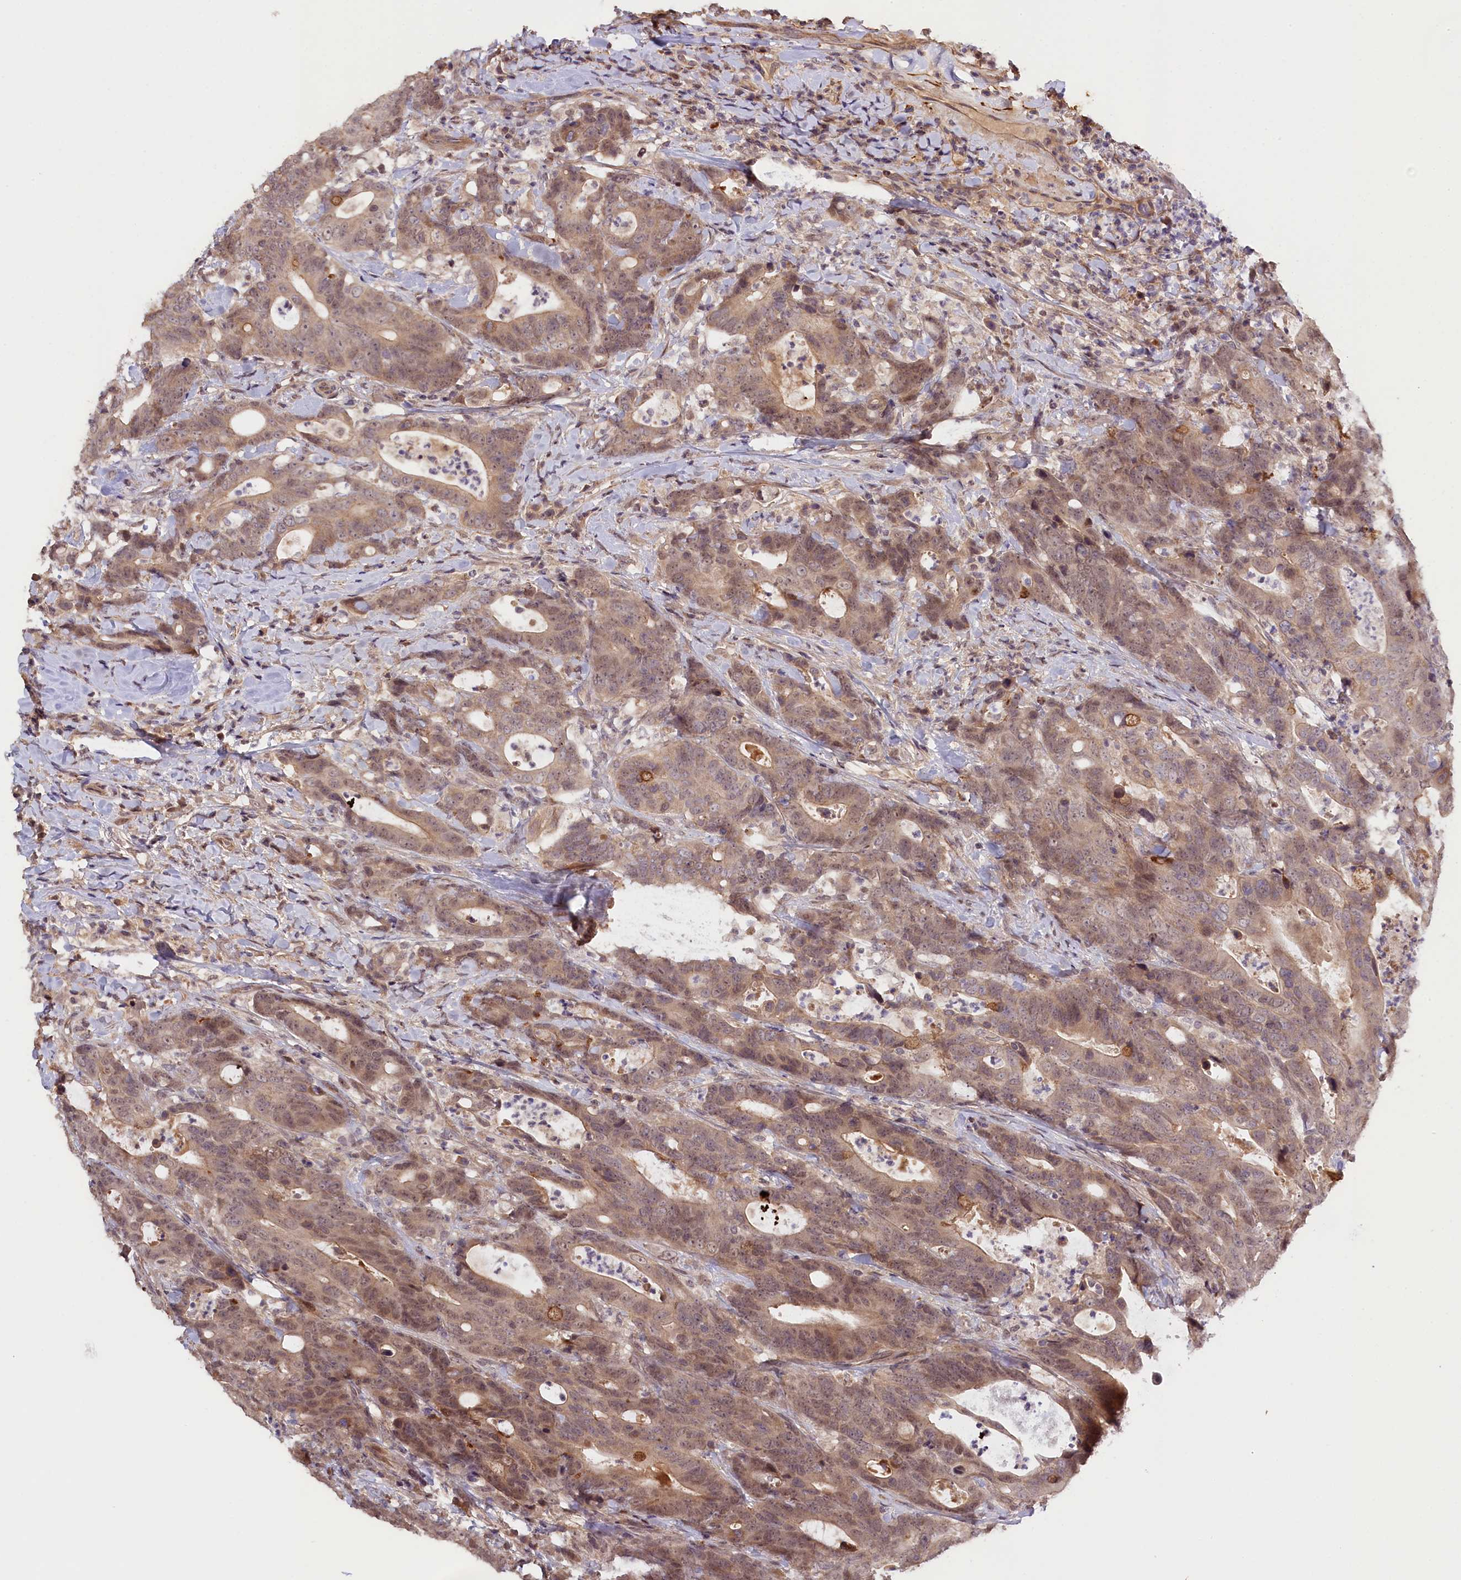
{"staining": {"intensity": "moderate", "quantity": ">75%", "location": "cytoplasmic/membranous,nuclear"}, "tissue": "colorectal cancer", "cell_type": "Tumor cells", "image_type": "cancer", "snomed": [{"axis": "morphology", "description": "Adenocarcinoma, NOS"}, {"axis": "topography", "description": "Colon"}], "caption": "Human colorectal cancer stained for a protein (brown) demonstrates moderate cytoplasmic/membranous and nuclear positive expression in approximately >75% of tumor cells.", "gene": "ZNF480", "patient": {"sex": "female", "age": 82}}